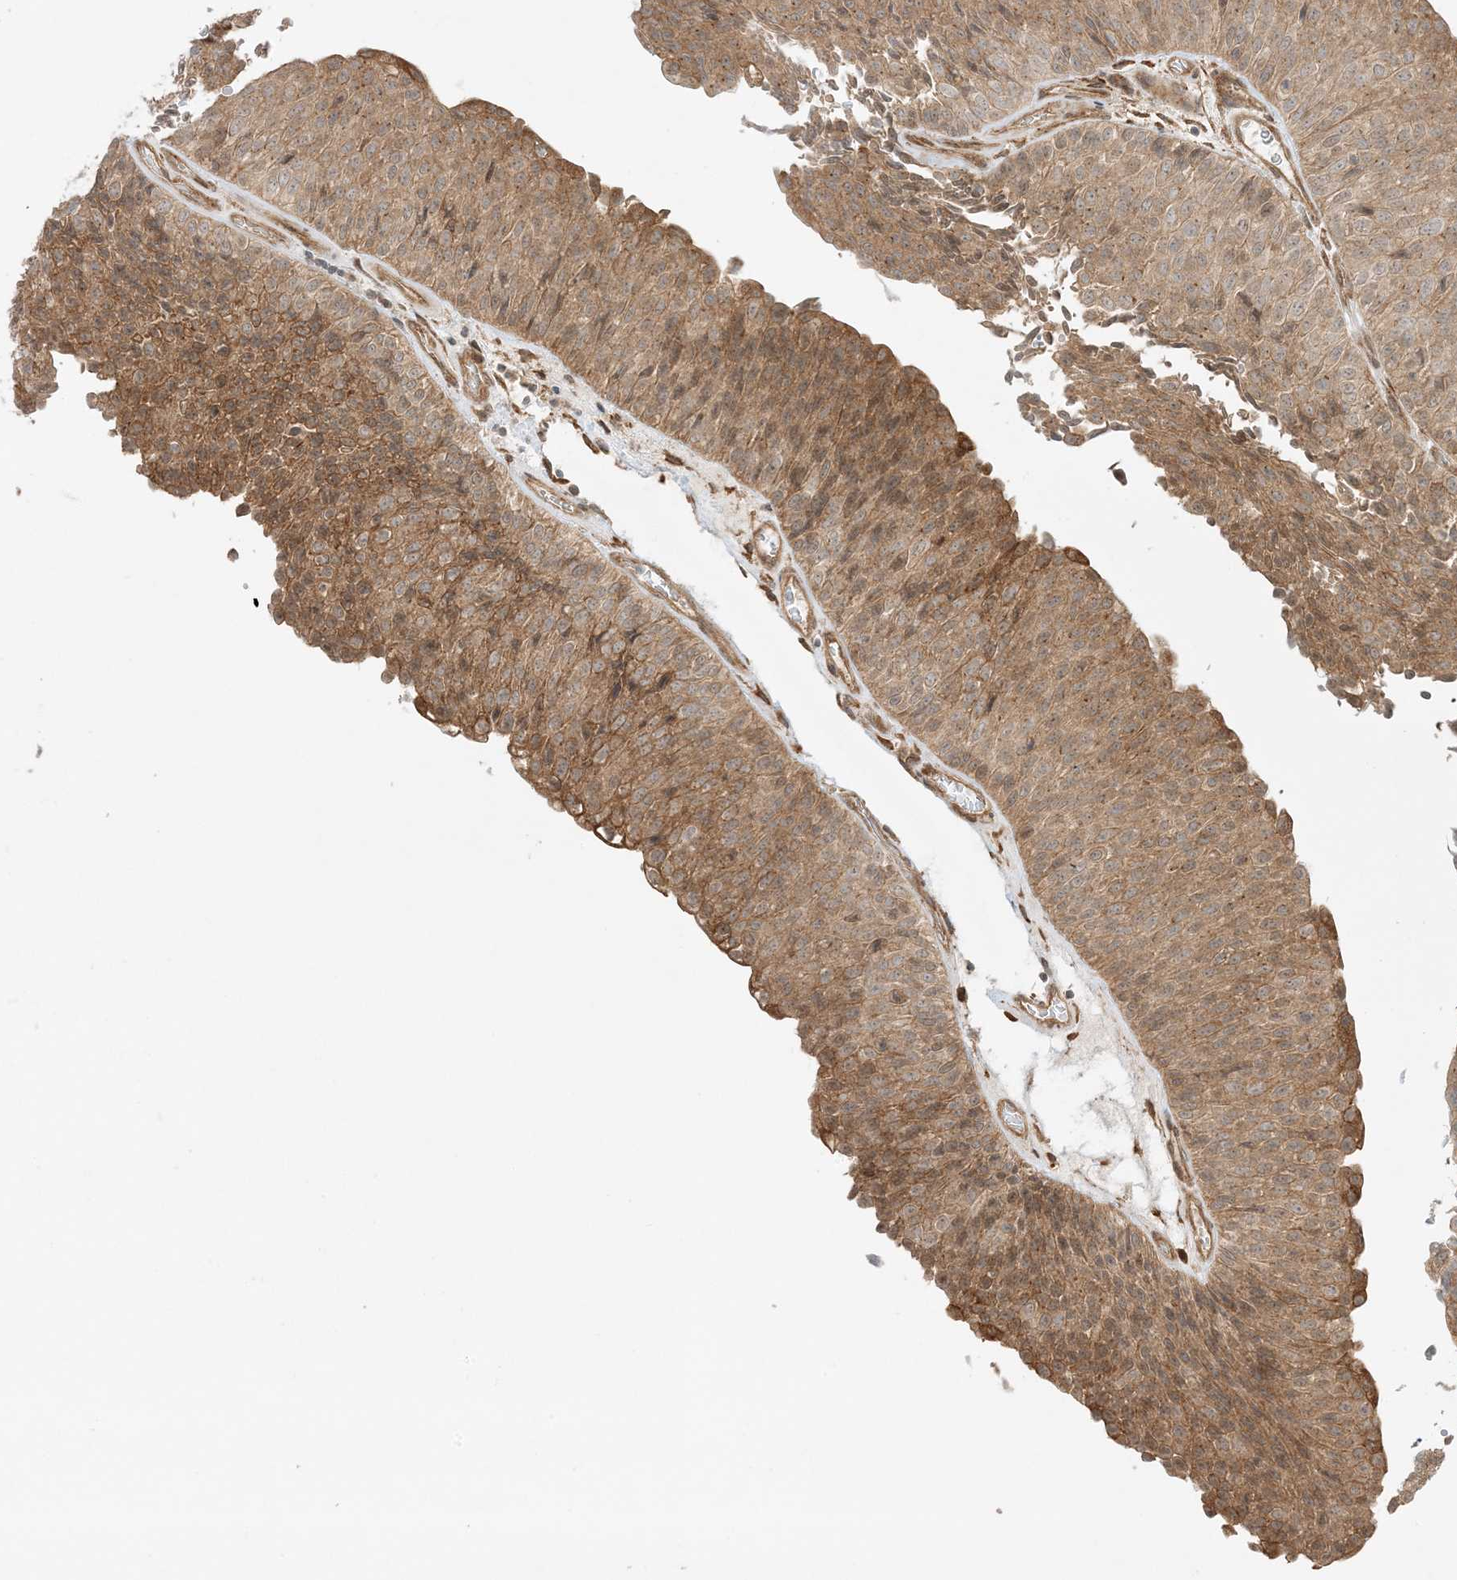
{"staining": {"intensity": "moderate", "quantity": ">75%", "location": "cytoplasmic/membranous"}, "tissue": "urothelial cancer", "cell_type": "Tumor cells", "image_type": "cancer", "snomed": [{"axis": "morphology", "description": "Urothelial carcinoma, Low grade"}, {"axis": "topography", "description": "Urinary bladder"}], "caption": "Low-grade urothelial carcinoma tissue shows moderate cytoplasmic/membranous staining in approximately >75% of tumor cells", "gene": "SCARF2", "patient": {"sex": "male", "age": 78}}